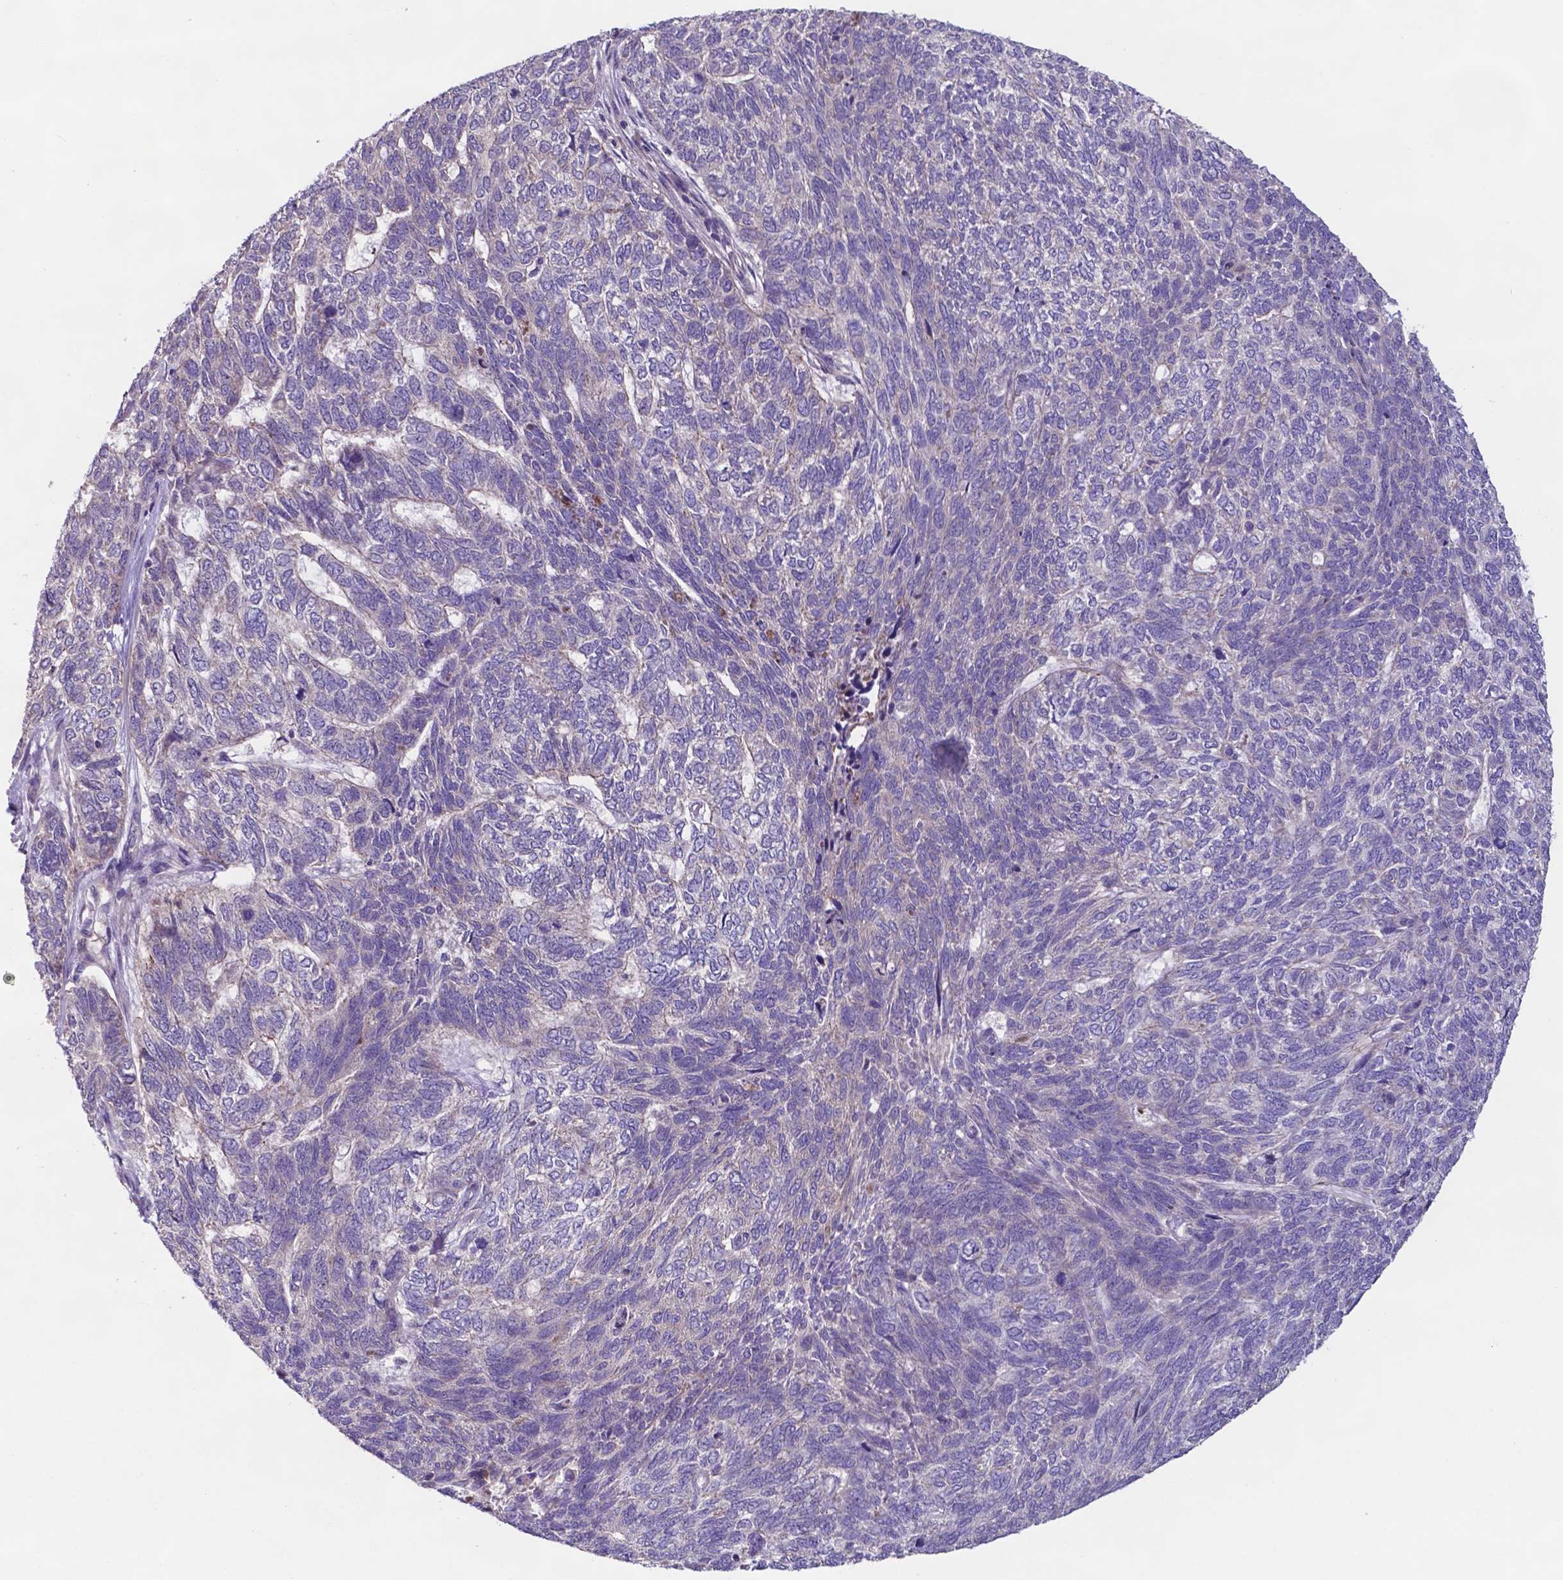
{"staining": {"intensity": "negative", "quantity": "none", "location": "none"}, "tissue": "skin cancer", "cell_type": "Tumor cells", "image_type": "cancer", "snomed": [{"axis": "morphology", "description": "Basal cell carcinoma"}, {"axis": "topography", "description": "Skin"}], "caption": "Skin basal cell carcinoma was stained to show a protein in brown. There is no significant staining in tumor cells.", "gene": "TYRO3", "patient": {"sex": "female", "age": 65}}